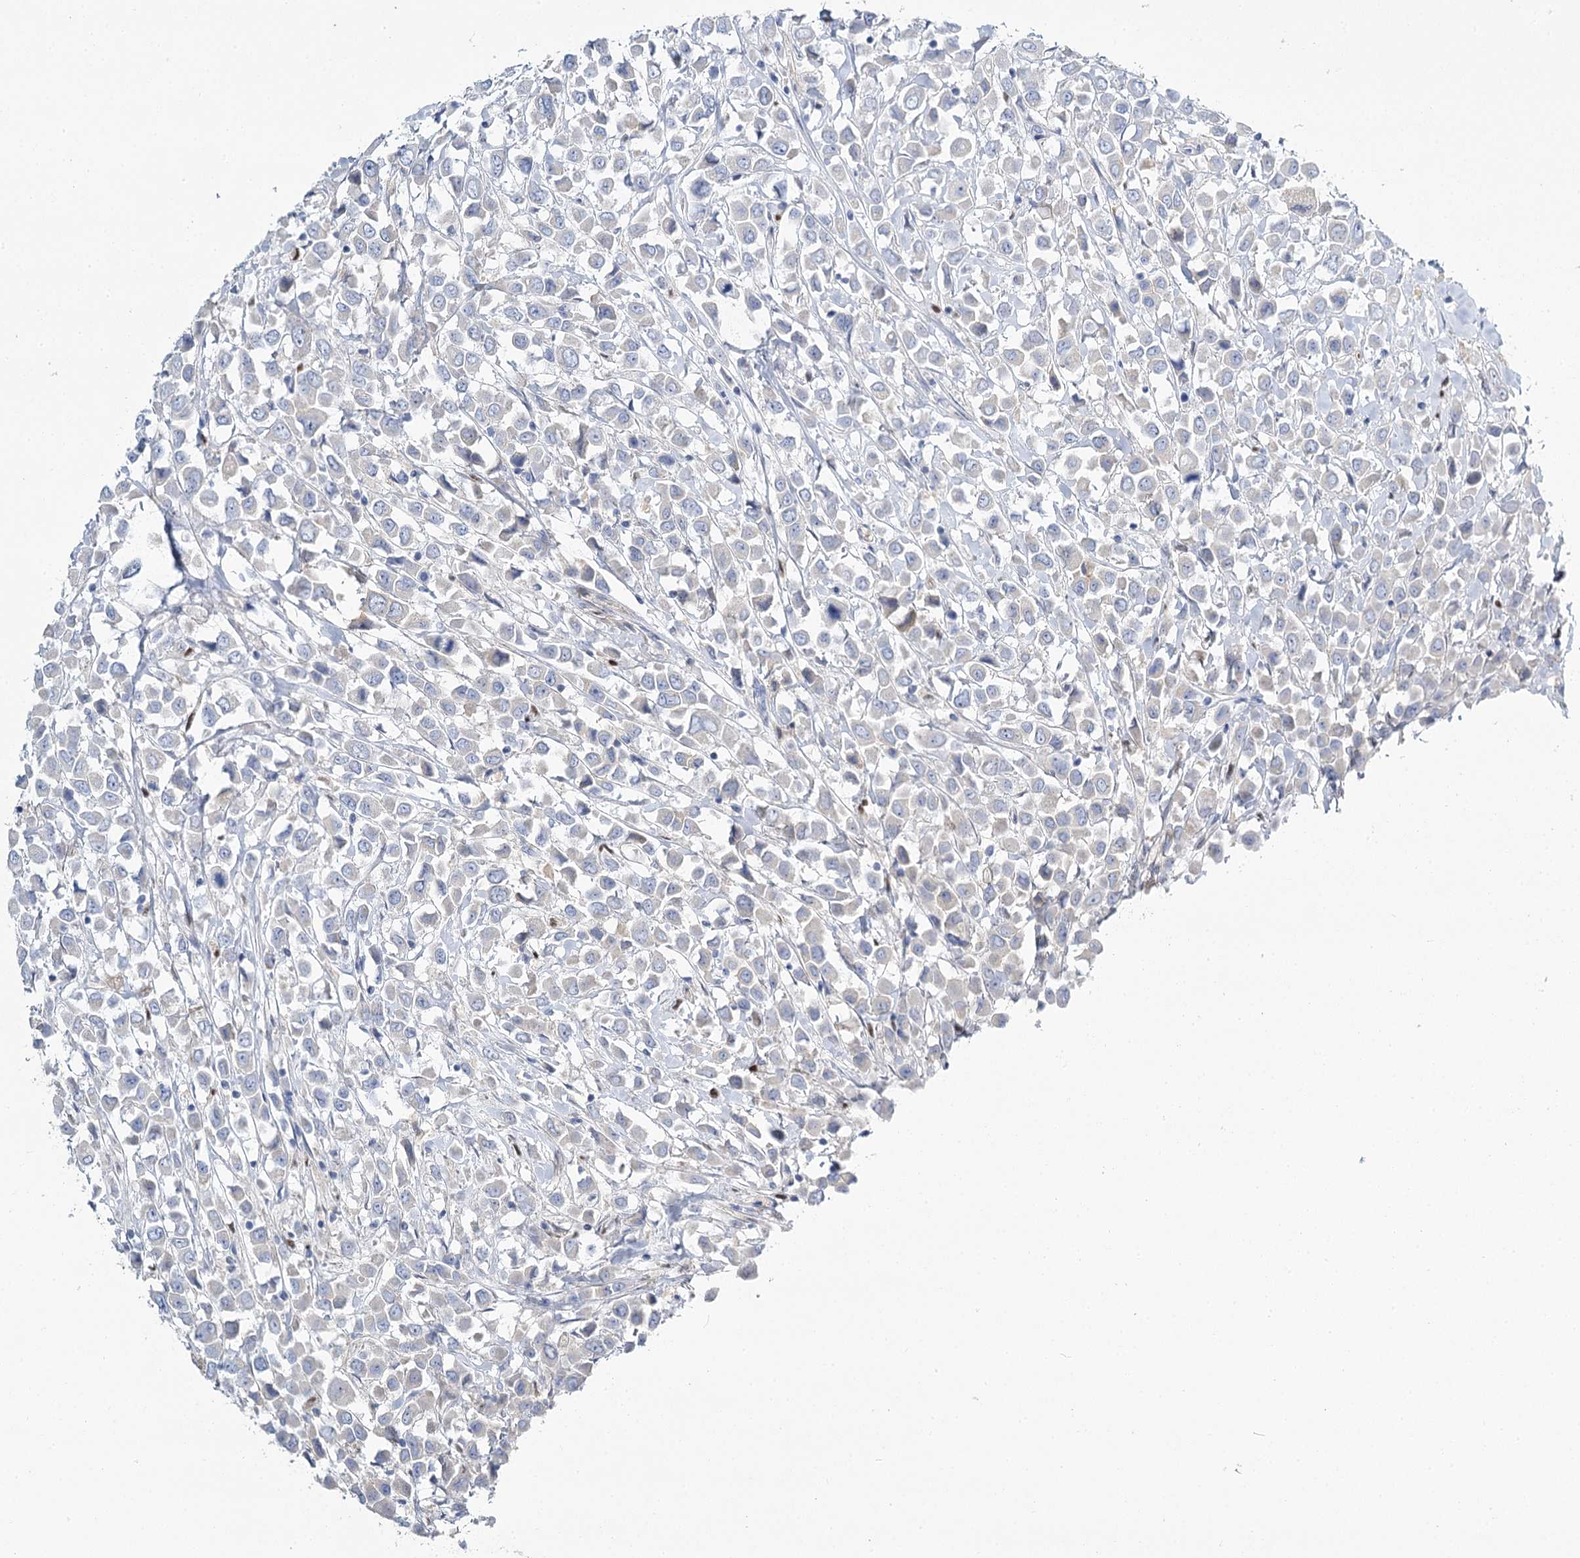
{"staining": {"intensity": "negative", "quantity": "none", "location": "none"}, "tissue": "breast cancer", "cell_type": "Tumor cells", "image_type": "cancer", "snomed": [{"axis": "morphology", "description": "Duct carcinoma"}, {"axis": "topography", "description": "Breast"}], "caption": "Human breast cancer stained for a protein using IHC reveals no expression in tumor cells.", "gene": "IGSF3", "patient": {"sex": "female", "age": 61}}